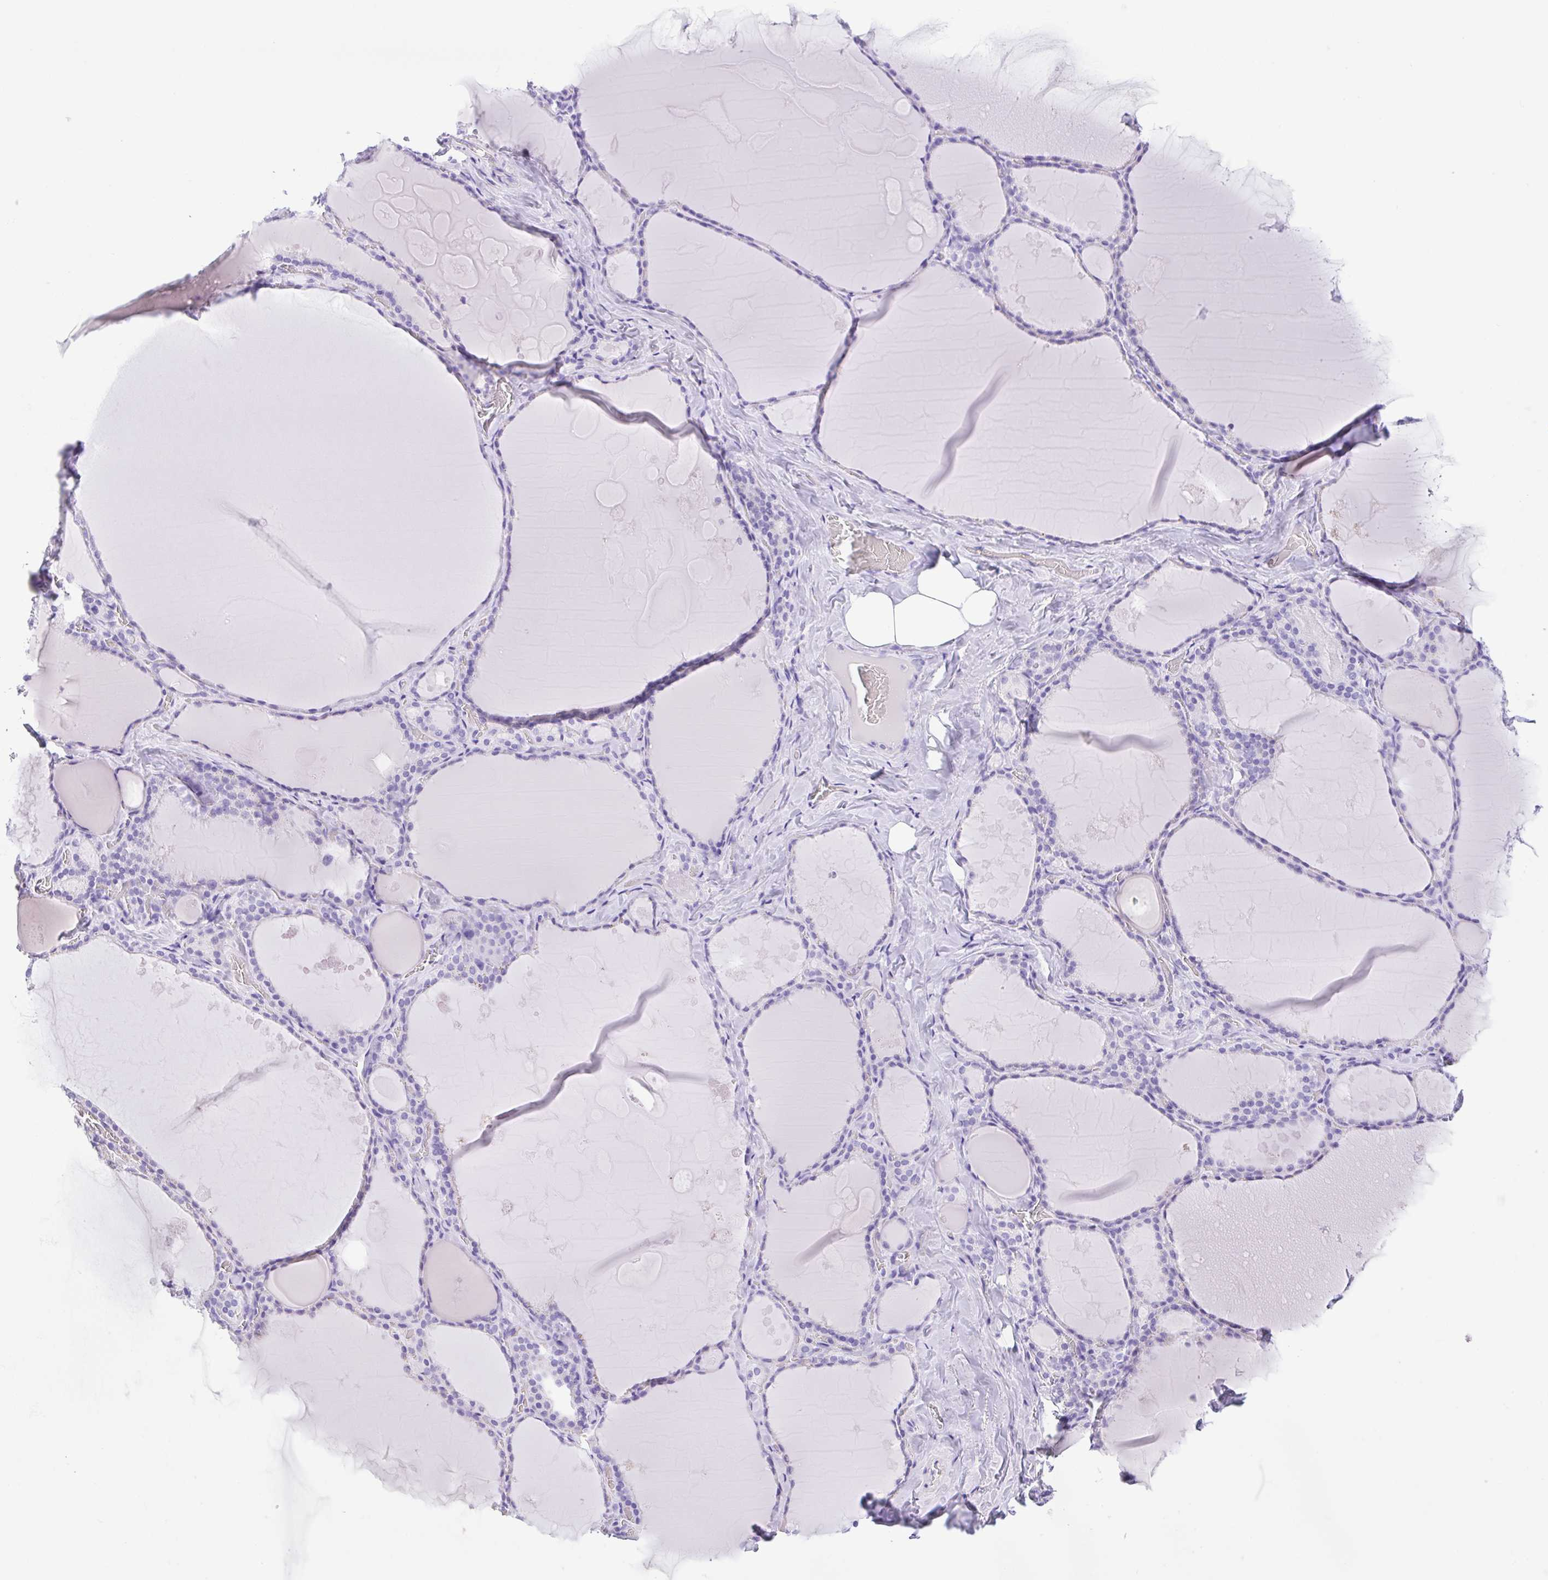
{"staining": {"intensity": "negative", "quantity": "none", "location": "none"}, "tissue": "thyroid gland", "cell_type": "Glandular cells", "image_type": "normal", "snomed": [{"axis": "morphology", "description": "Normal tissue, NOS"}, {"axis": "topography", "description": "Thyroid gland"}], "caption": "High power microscopy histopathology image of an IHC histopathology image of benign thyroid gland, revealing no significant positivity in glandular cells. (Stains: DAB (3,3'-diaminobenzidine) IHC with hematoxylin counter stain, Microscopy: brightfield microscopy at high magnification).", "gene": "CPA1", "patient": {"sex": "male", "age": 56}}